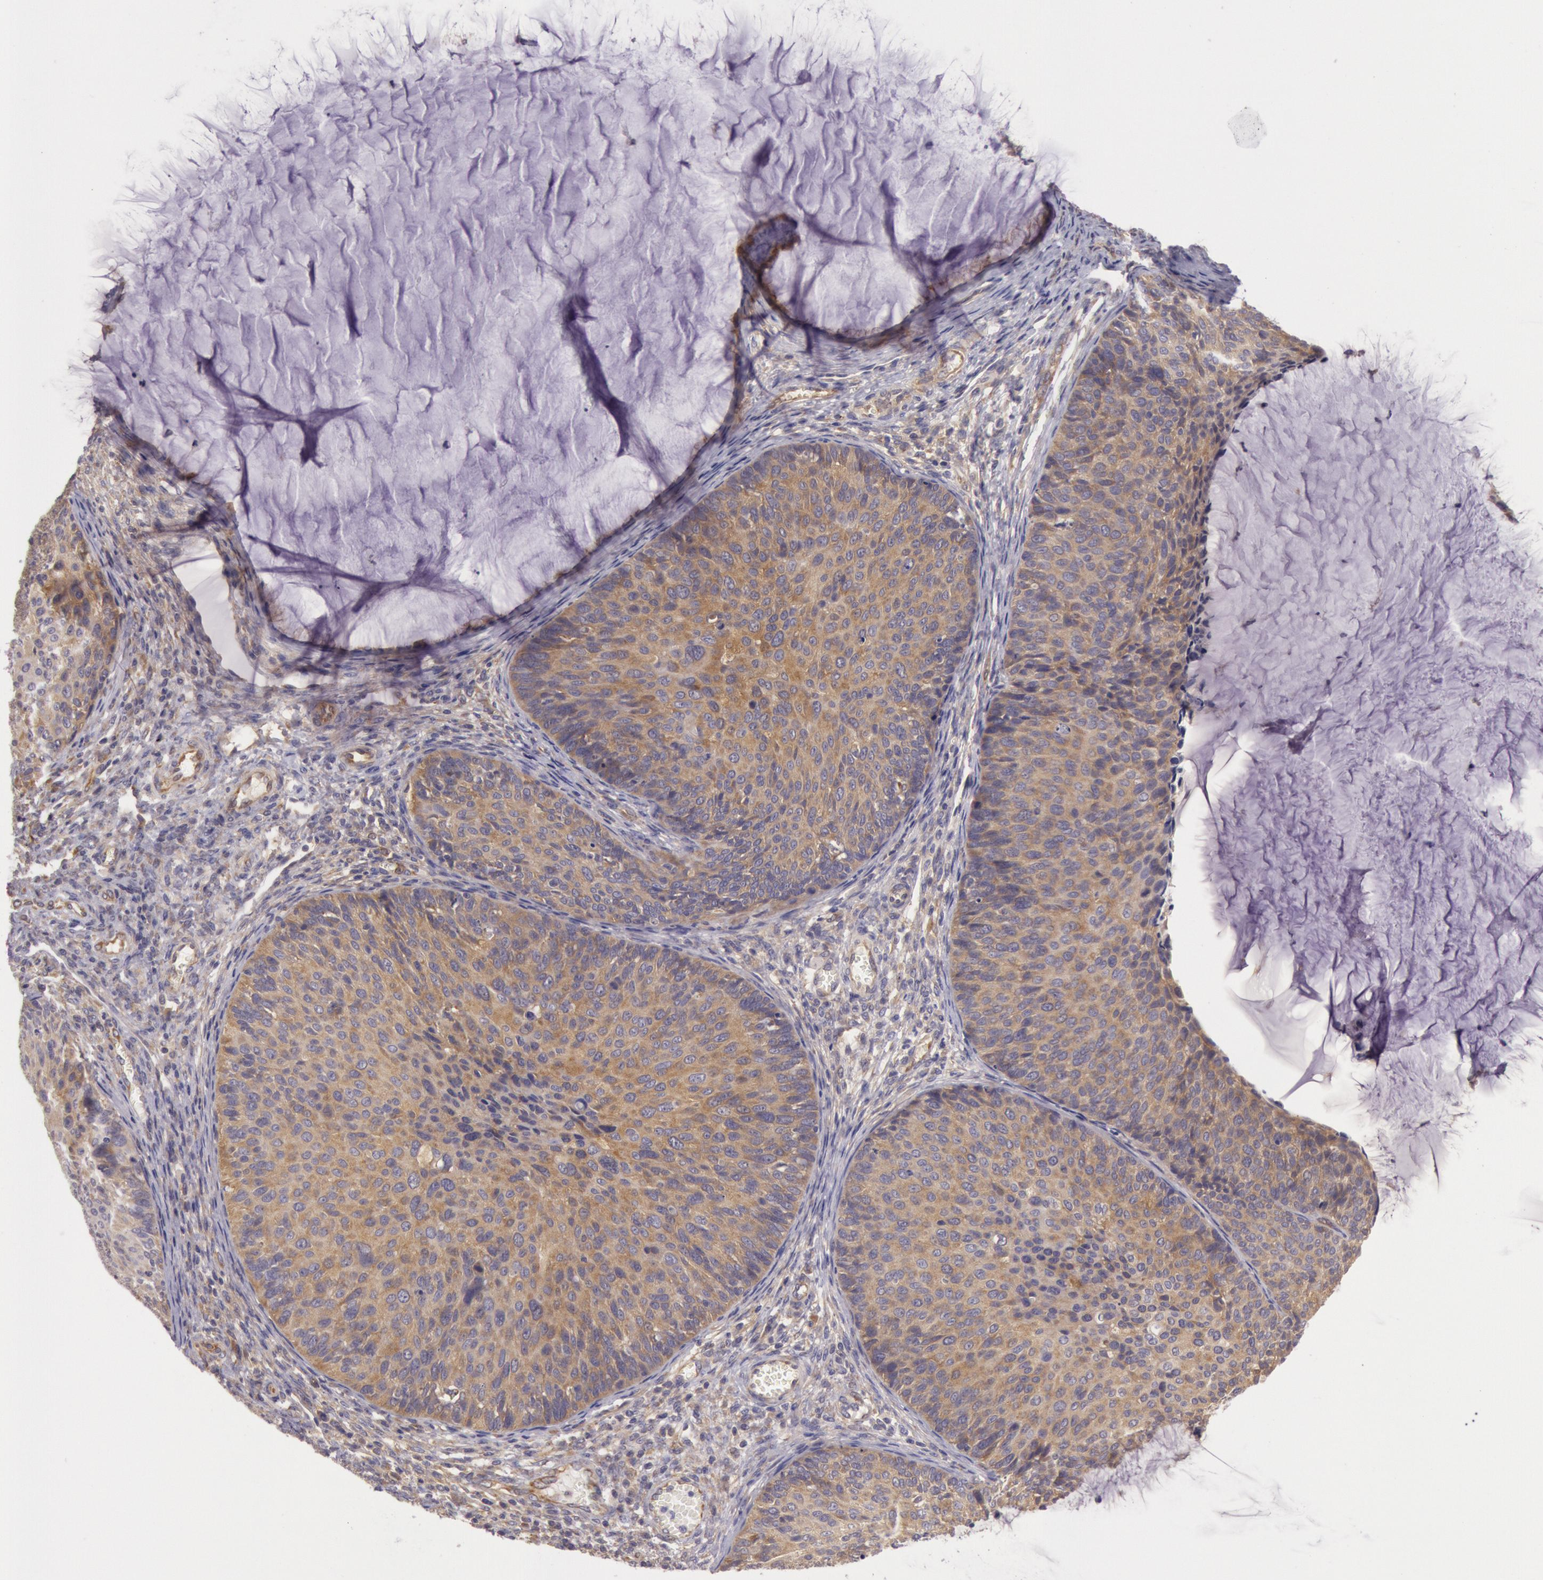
{"staining": {"intensity": "weak", "quantity": ">75%", "location": "cytoplasmic/membranous"}, "tissue": "cervical cancer", "cell_type": "Tumor cells", "image_type": "cancer", "snomed": [{"axis": "morphology", "description": "Squamous cell carcinoma, NOS"}, {"axis": "topography", "description": "Cervix"}], "caption": "The image exhibits a brown stain indicating the presence of a protein in the cytoplasmic/membranous of tumor cells in cervical cancer (squamous cell carcinoma).", "gene": "CHUK", "patient": {"sex": "female", "age": 36}}